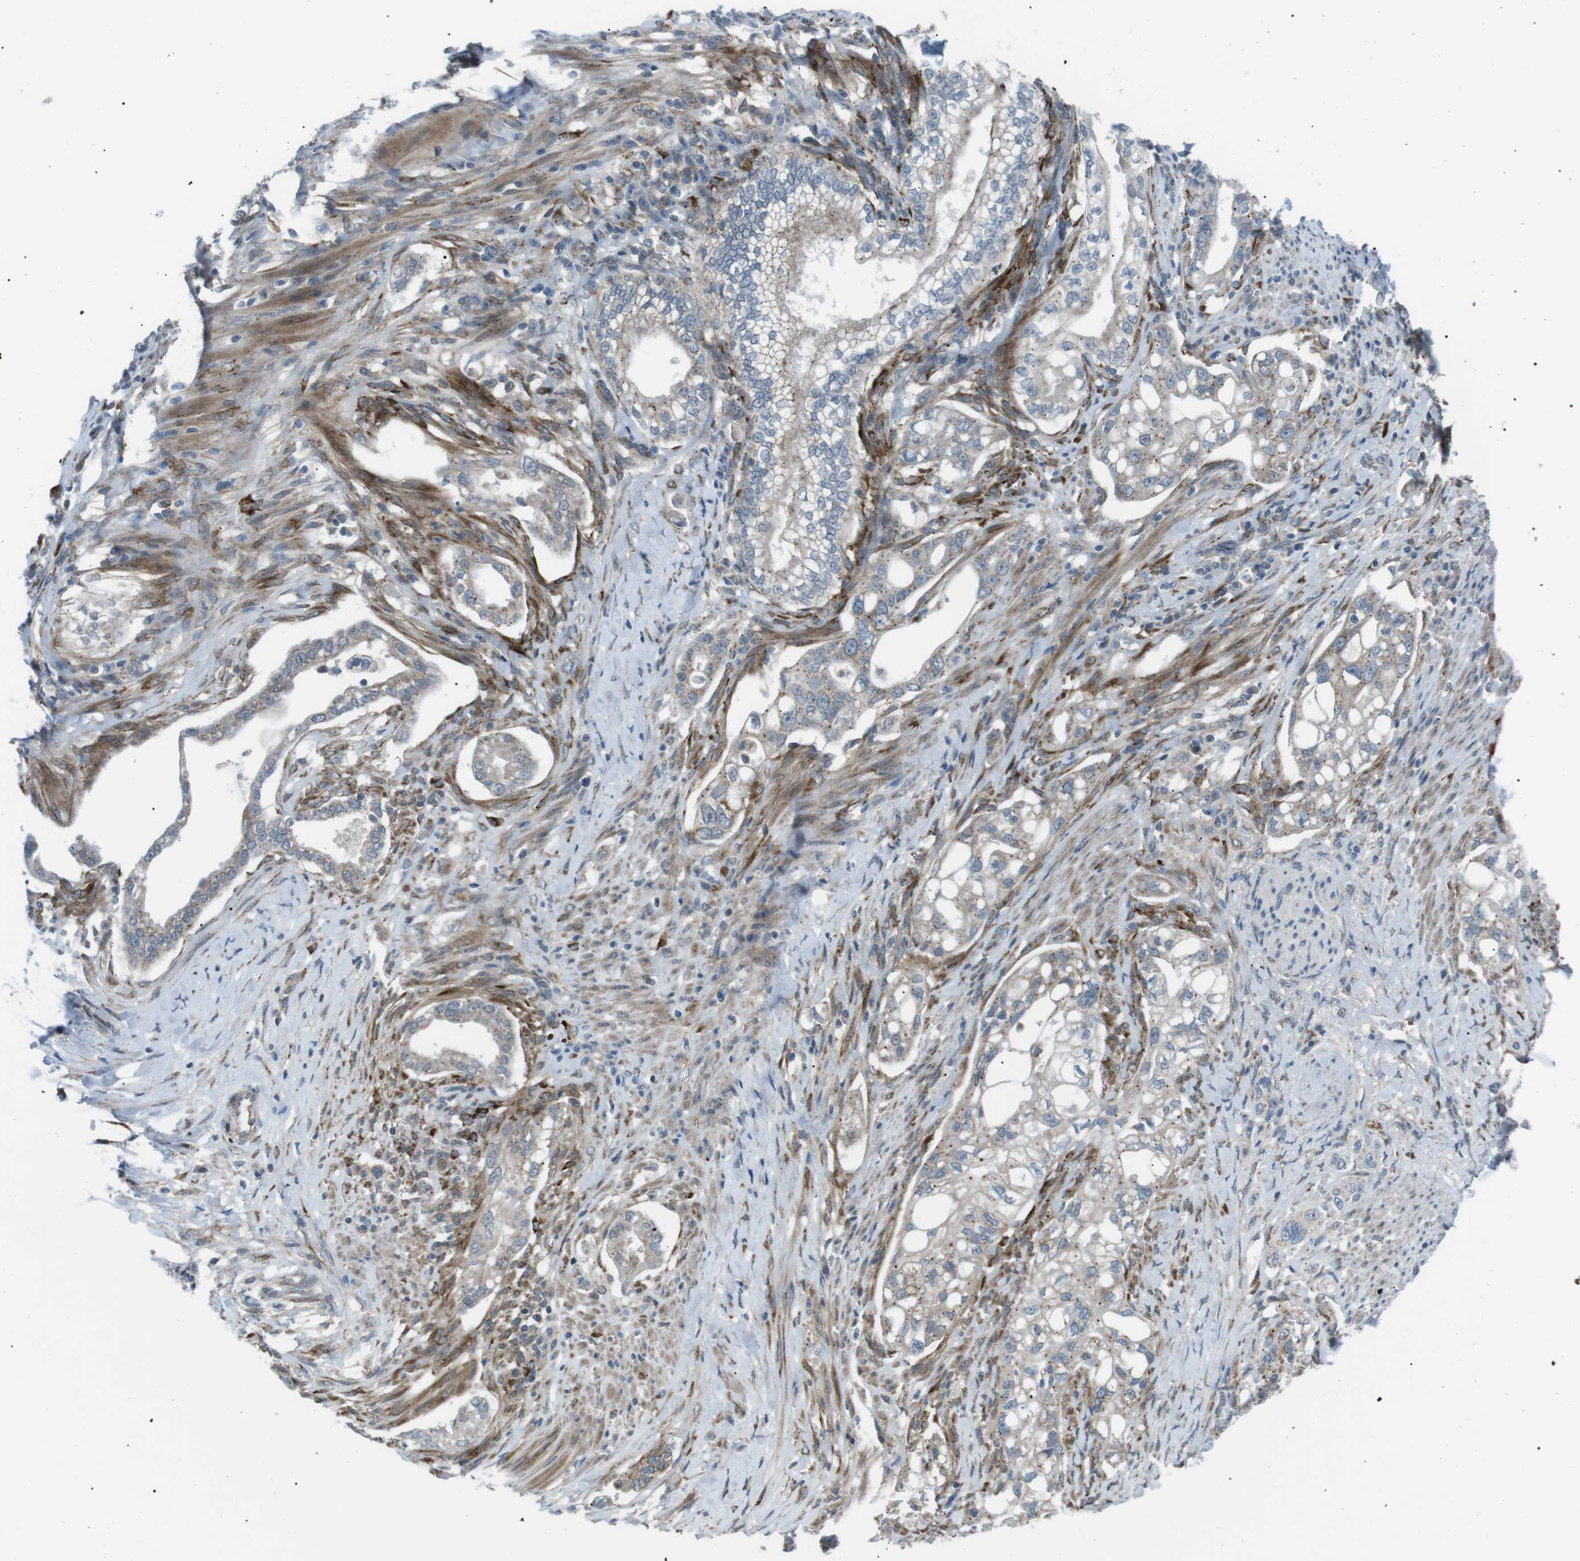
{"staining": {"intensity": "negative", "quantity": "none", "location": "none"}, "tissue": "pancreatic cancer", "cell_type": "Tumor cells", "image_type": "cancer", "snomed": [{"axis": "morphology", "description": "Normal tissue, NOS"}, {"axis": "topography", "description": "Pancreas"}], "caption": "A photomicrograph of human pancreatic cancer is negative for staining in tumor cells.", "gene": "ARID5B", "patient": {"sex": "male", "age": 42}}